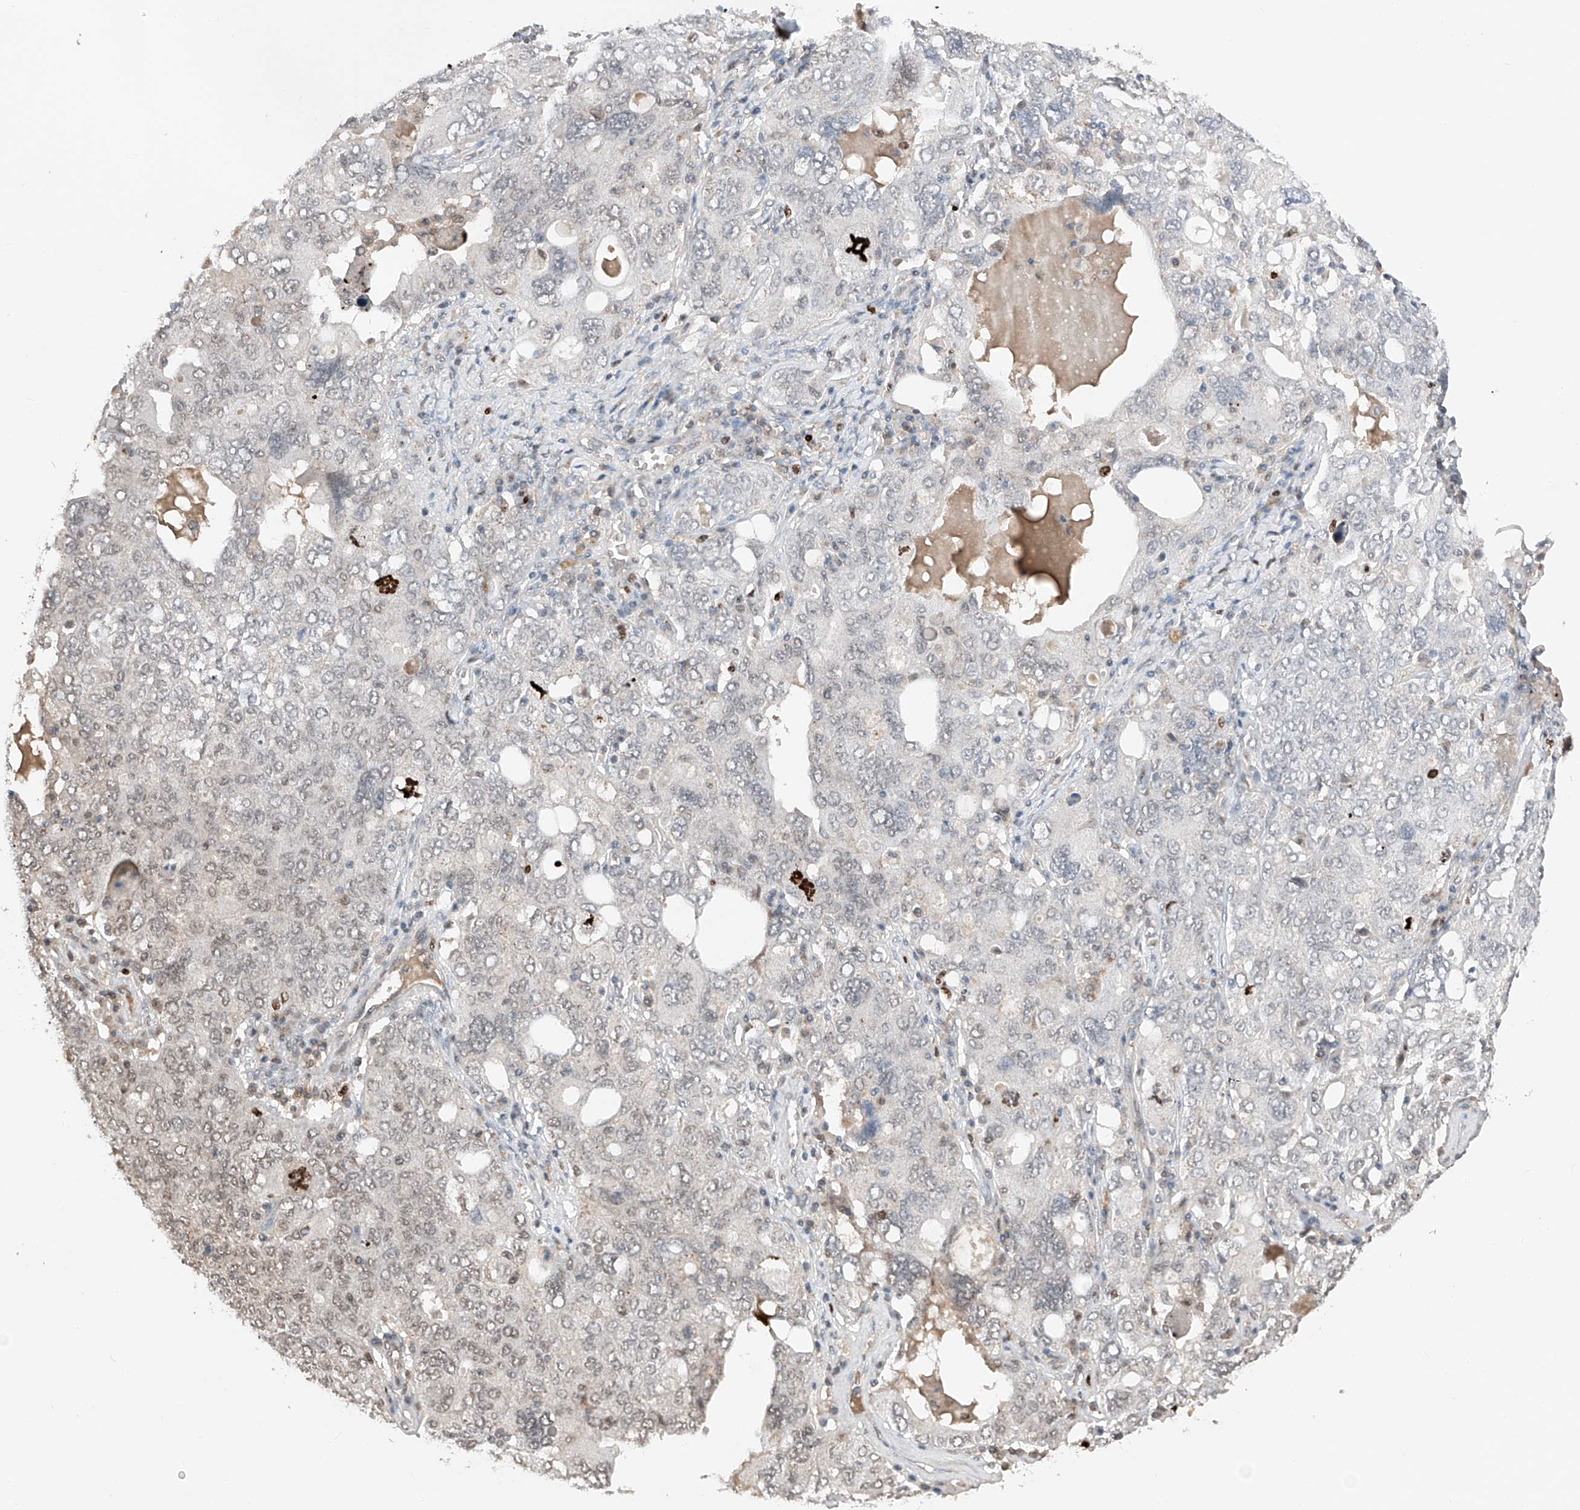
{"staining": {"intensity": "weak", "quantity": "<25%", "location": "nuclear"}, "tissue": "ovarian cancer", "cell_type": "Tumor cells", "image_type": "cancer", "snomed": [{"axis": "morphology", "description": "Carcinoma, endometroid"}, {"axis": "topography", "description": "Ovary"}], "caption": "Tumor cells show no significant protein expression in endometroid carcinoma (ovarian).", "gene": "TBX4", "patient": {"sex": "female", "age": 62}}